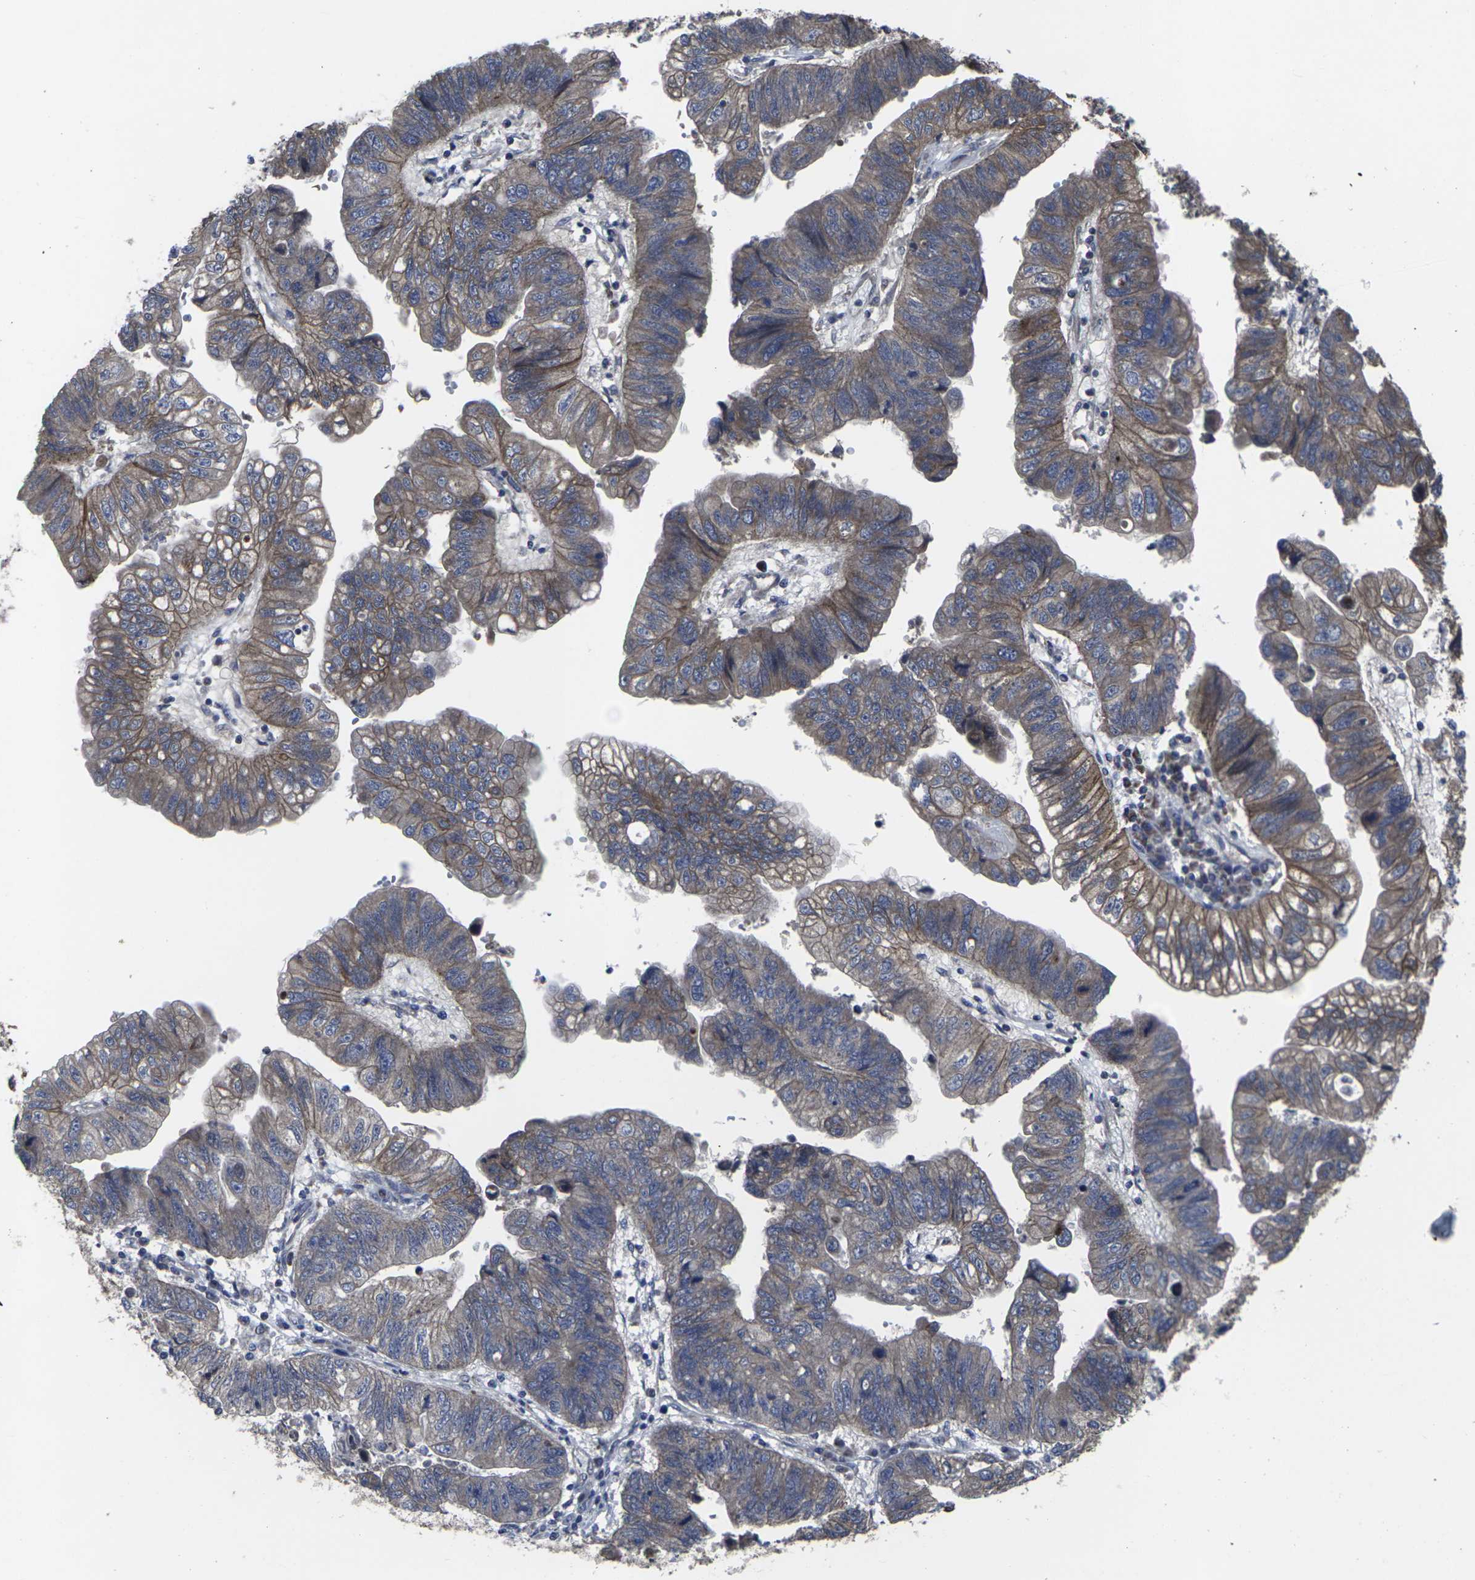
{"staining": {"intensity": "moderate", "quantity": ">75%", "location": "cytoplasmic/membranous"}, "tissue": "stomach cancer", "cell_type": "Tumor cells", "image_type": "cancer", "snomed": [{"axis": "morphology", "description": "Adenocarcinoma, NOS"}, {"axis": "topography", "description": "Stomach"}], "caption": "Human stomach cancer stained with a protein marker reveals moderate staining in tumor cells.", "gene": "MAPKAPK2", "patient": {"sex": "male", "age": 59}}